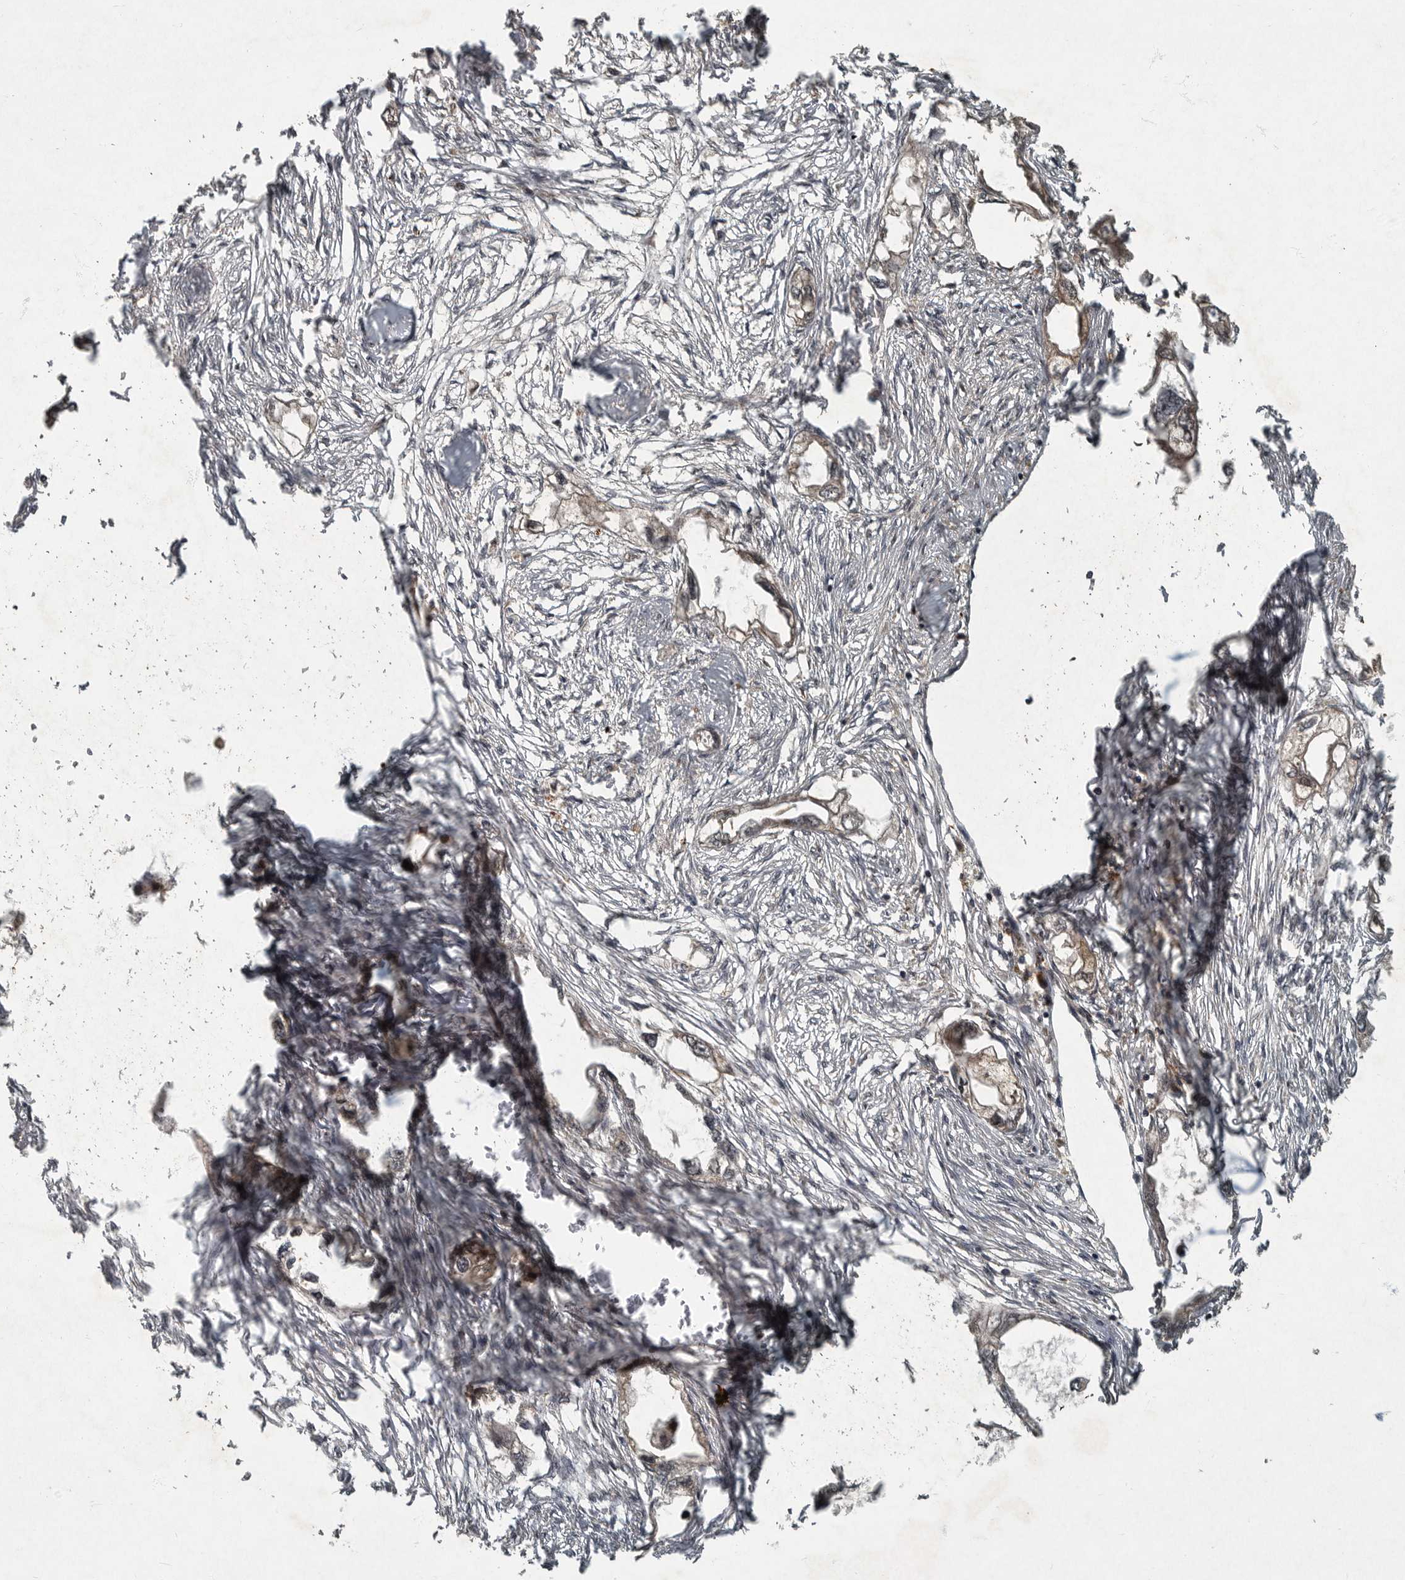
{"staining": {"intensity": "weak", "quantity": ">75%", "location": "cytoplasmic/membranous"}, "tissue": "endometrial cancer", "cell_type": "Tumor cells", "image_type": "cancer", "snomed": [{"axis": "morphology", "description": "Adenocarcinoma, NOS"}, {"axis": "morphology", "description": "Adenocarcinoma, metastatic, NOS"}, {"axis": "topography", "description": "Adipose tissue"}, {"axis": "topography", "description": "Endometrium"}], "caption": "Human endometrial adenocarcinoma stained for a protein (brown) reveals weak cytoplasmic/membranous positive positivity in approximately >75% of tumor cells.", "gene": "FOXO1", "patient": {"sex": "female", "age": 67}}